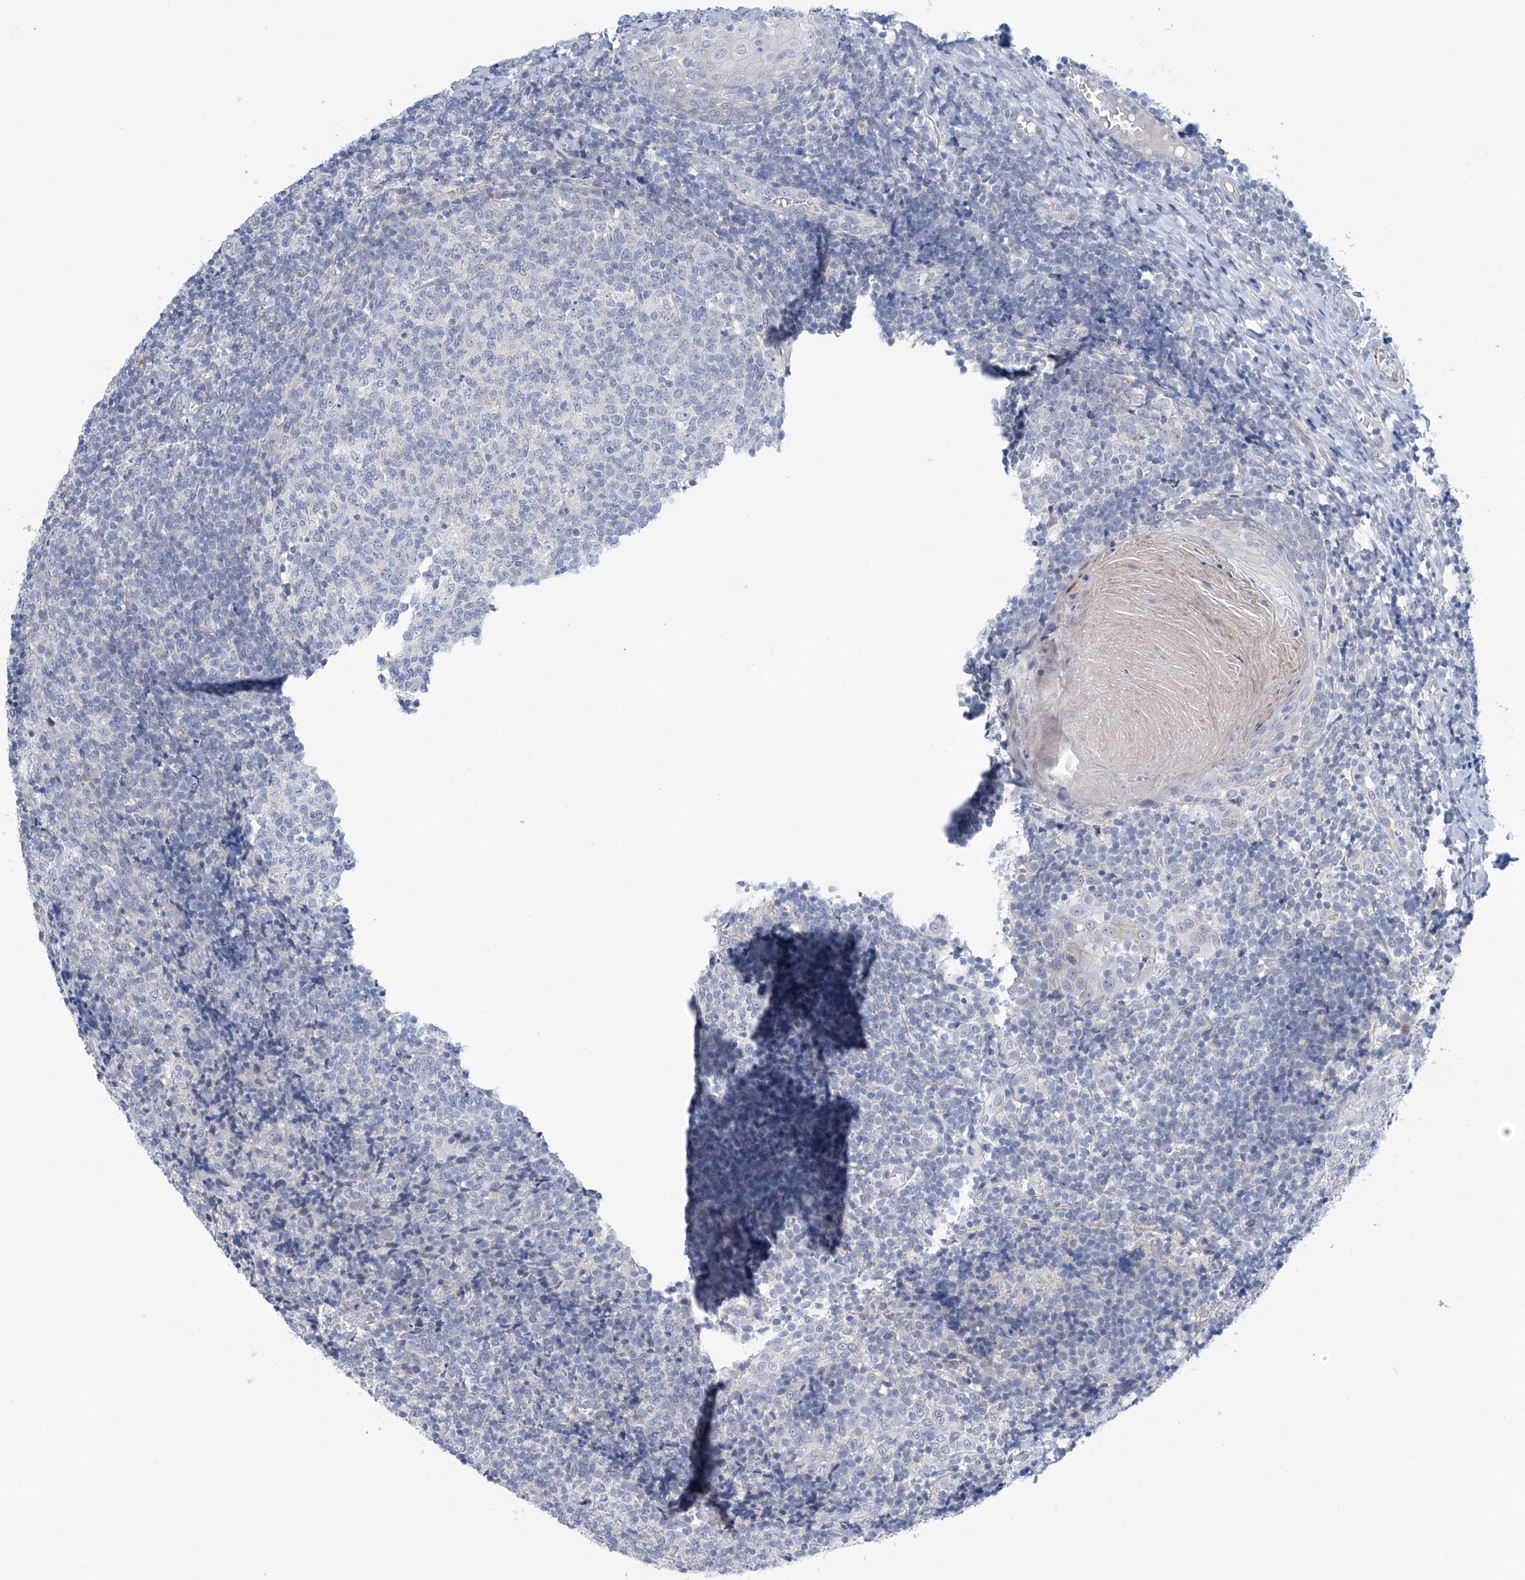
{"staining": {"intensity": "negative", "quantity": "none", "location": "none"}, "tissue": "tonsil", "cell_type": "Germinal center cells", "image_type": "normal", "snomed": [{"axis": "morphology", "description": "Normal tissue, NOS"}, {"axis": "topography", "description": "Tonsil"}], "caption": "IHC micrograph of unremarkable tonsil: tonsil stained with DAB displays no significant protein expression in germinal center cells.", "gene": "SLC35A5", "patient": {"sex": "female", "age": 19}}